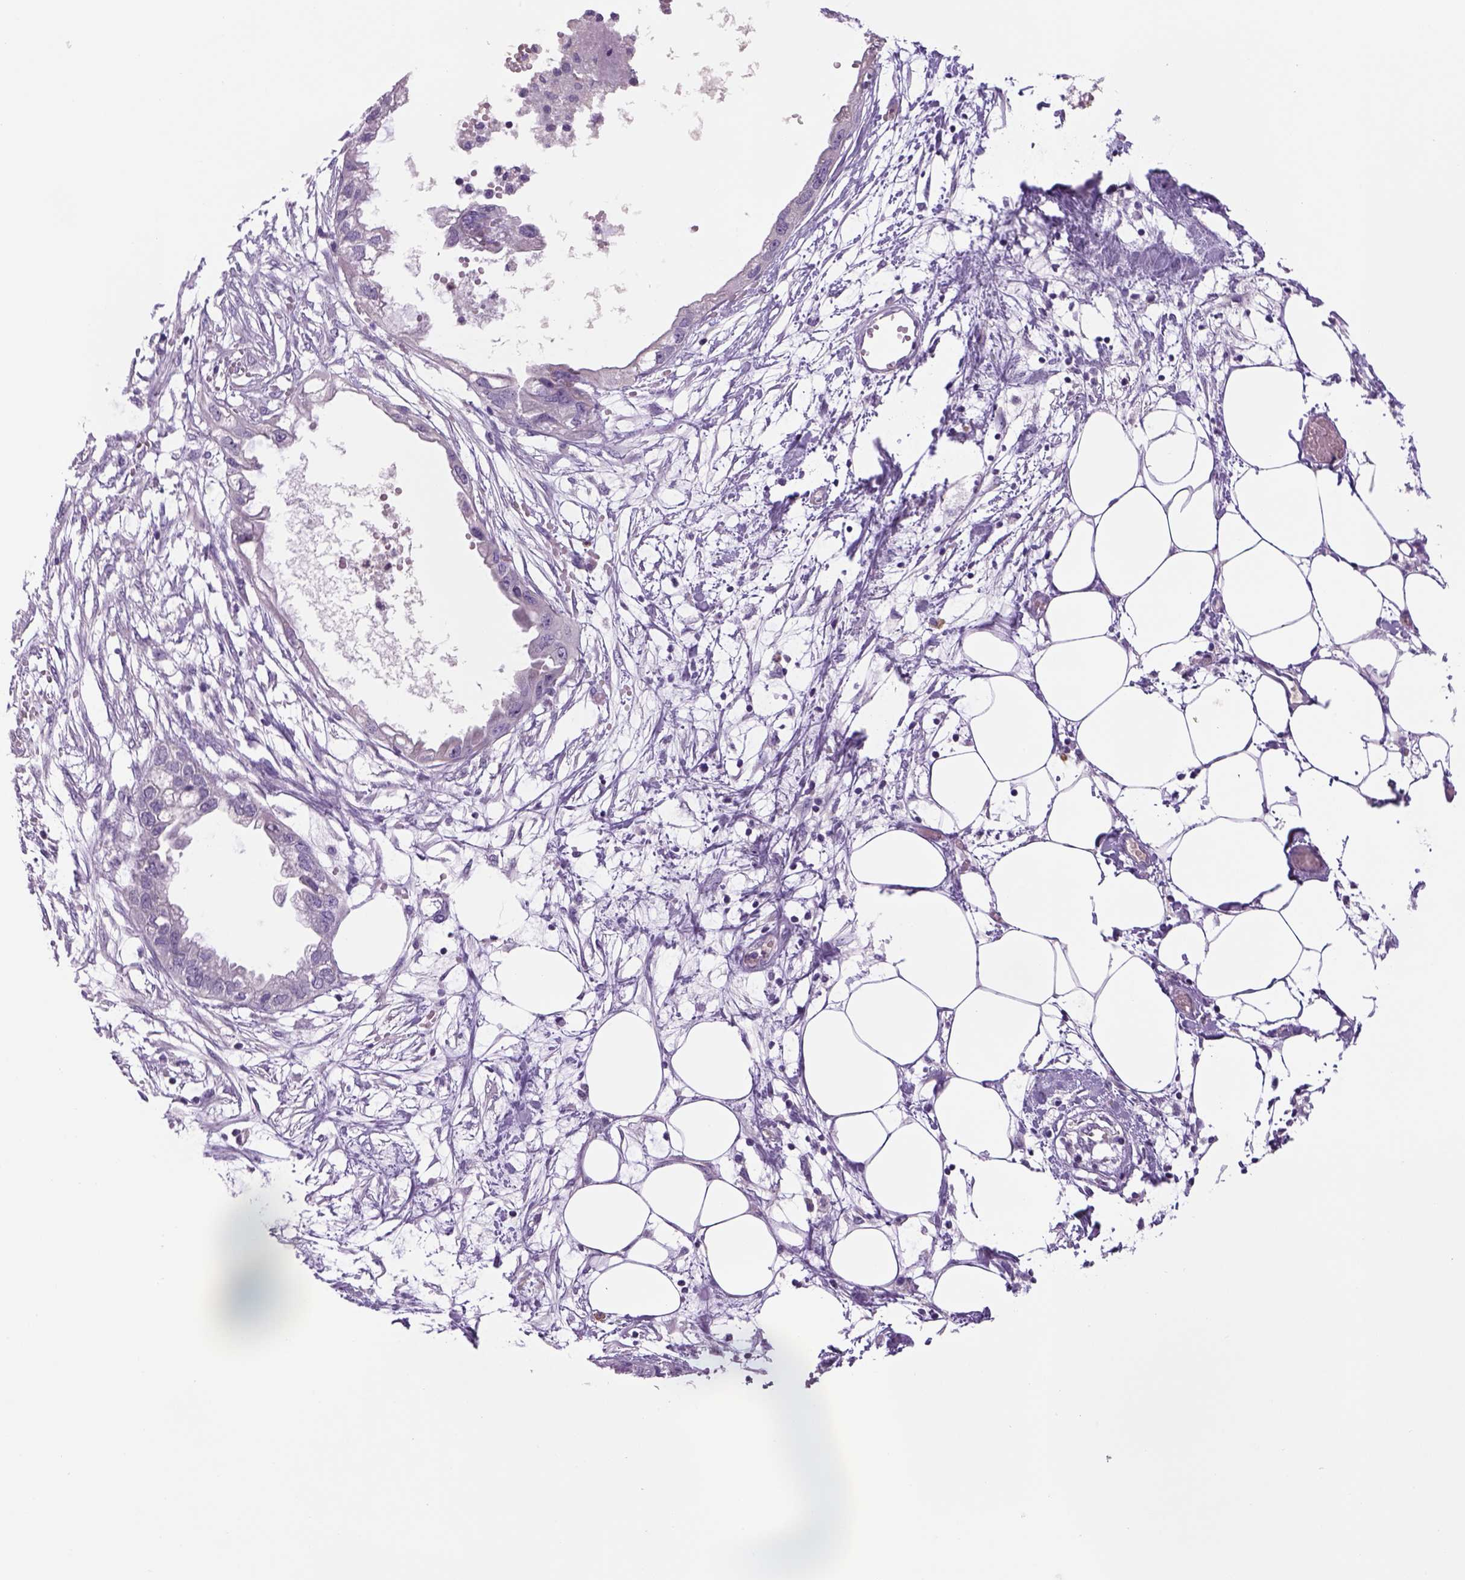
{"staining": {"intensity": "negative", "quantity": "none", "location": "none"}, "tissue": "endometrial cancer", "cell_type": "Tumor cells", "image_type": "cancer", "snomed": [{"axis": "morphology", "description": "Adenocarcinoma, NOS"}, {"axis": "morphology", "description": "Adenocarcinoma, metastatic, NOS"}, {"axis": "topography", "description": "Adipose tissue"}, {"axis": "topography", "description": "Endometrium"}], "caption": "Immunohistochemistry of human metastatic adenocarcinoma (endometrial) demonstrates no staining in tumor cells.", "gene": "DBH", "patient": {"sex": "female", "age": 67}}